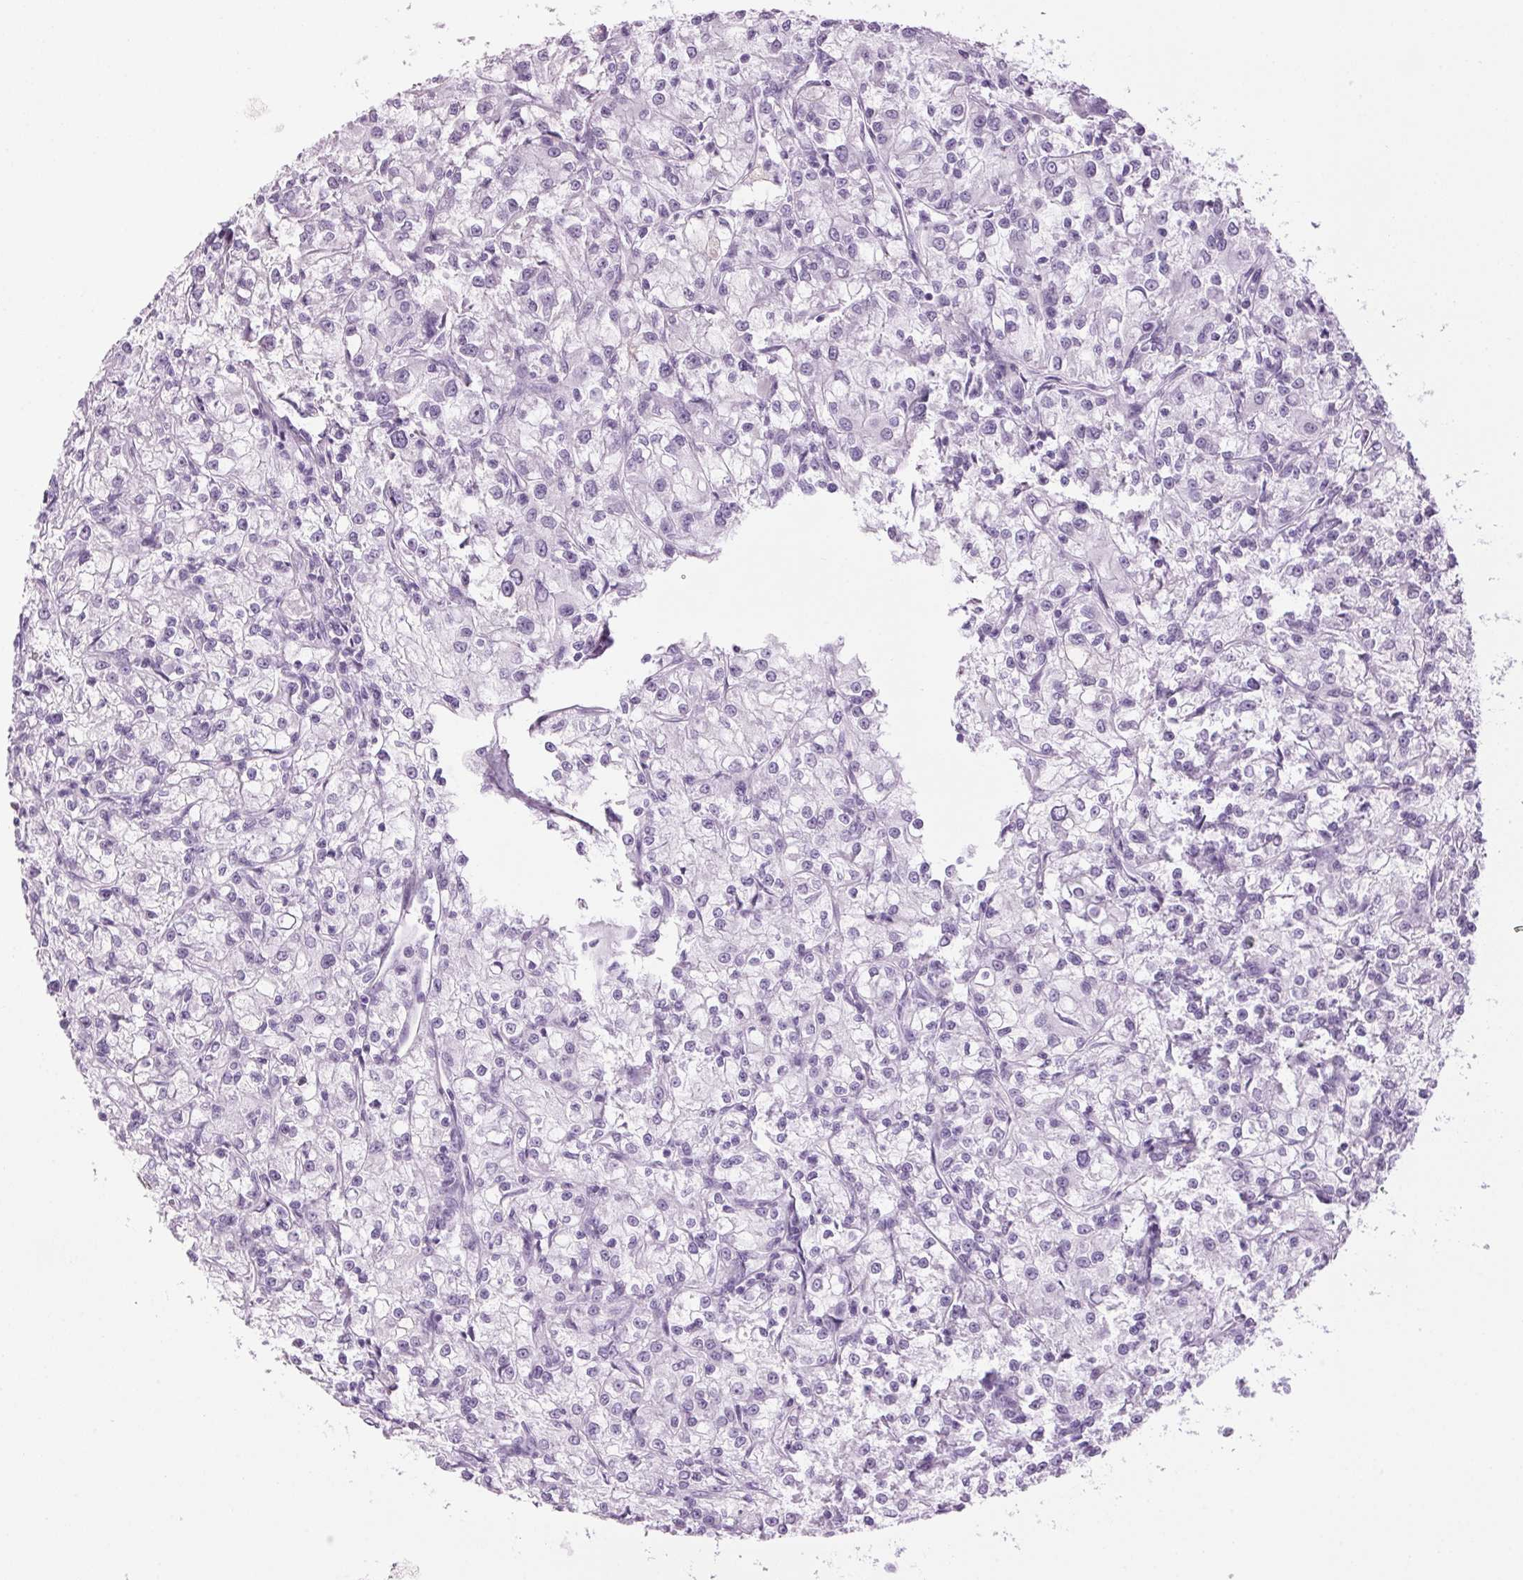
{"staining": {"intensity": "negative", "quantity": "none", "location": "none"}, "tissue": "renal cancer", "cell_type": "Tumor cells", "image_type": "cancer", "snomed": [{"axis": "morphology", "description": "Adenocarcinoma, NOS"}, {"axis": "topography", "description": "Kidney"}], "caption": "DAB (3,3'-diaminobenzidine) immunohistochemical staining of adenocarcinoma (renal) exhibits no significant expression in tumor cells.", "gene": "PPP1R1A", "patient": {"sex": "female", "age": 59}}